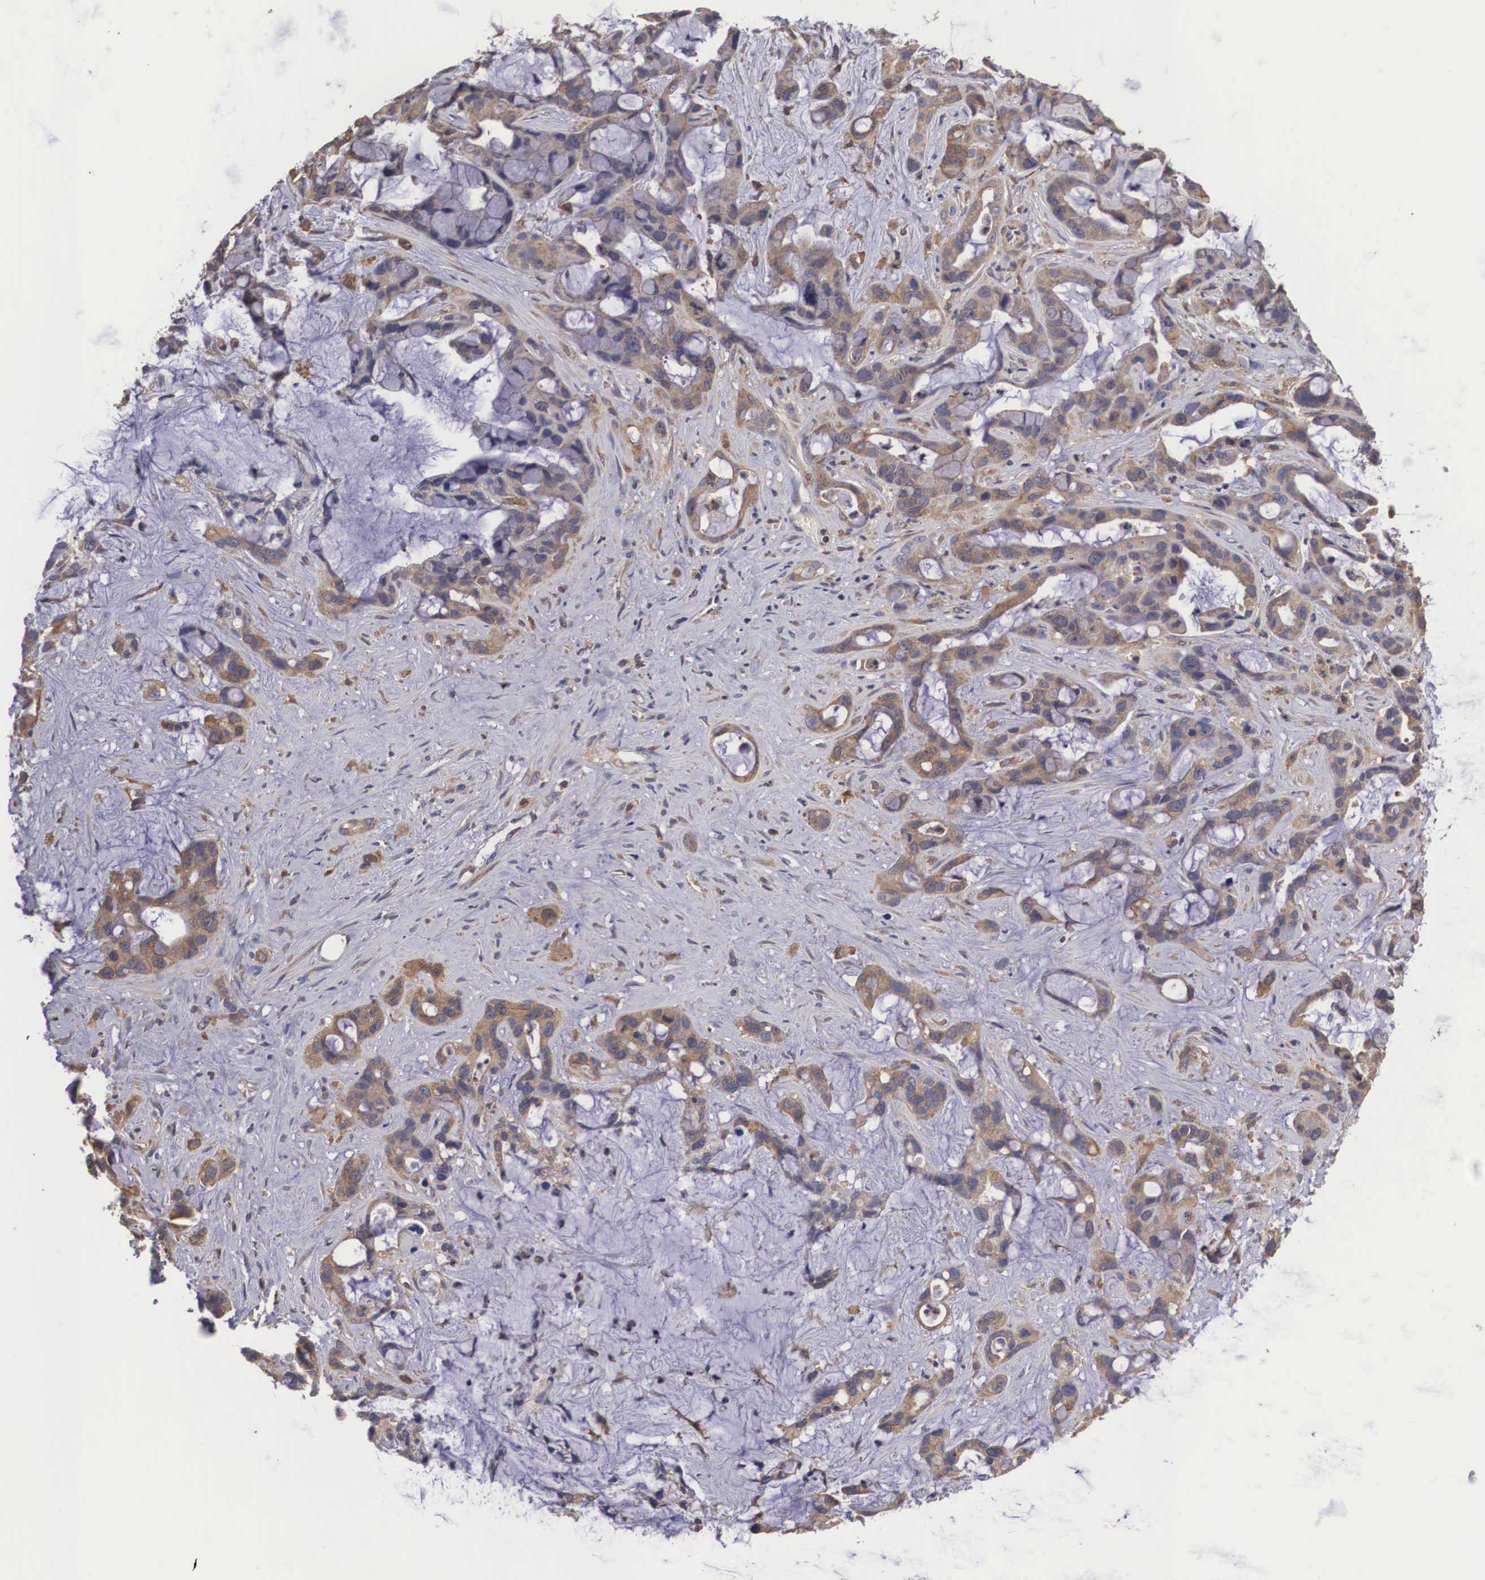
{"staining": {"intensity": "weak", "quantity": ">75%", "location": "cytoplasmic/membranous"}, "tissue": "liver cancer", "cell_type": "Tumor cells", "image_type": "cancer", "snomed": [{"axis": "morphology", "description": "Cholangiocarcinoma"}, {"axis": "topography", "description": "Liver"}], "caption": "This photomicrograph shows liver cholangiocarcinoma stained with immunohistochemistry to label a protein in brown. The cytoplasmic/membranous of tumor cells show weak positivity for the protein. Nuclei are counter-stained blue.", "gene": "DHRS1", "patient": {"sex": "female", "age": 65}}